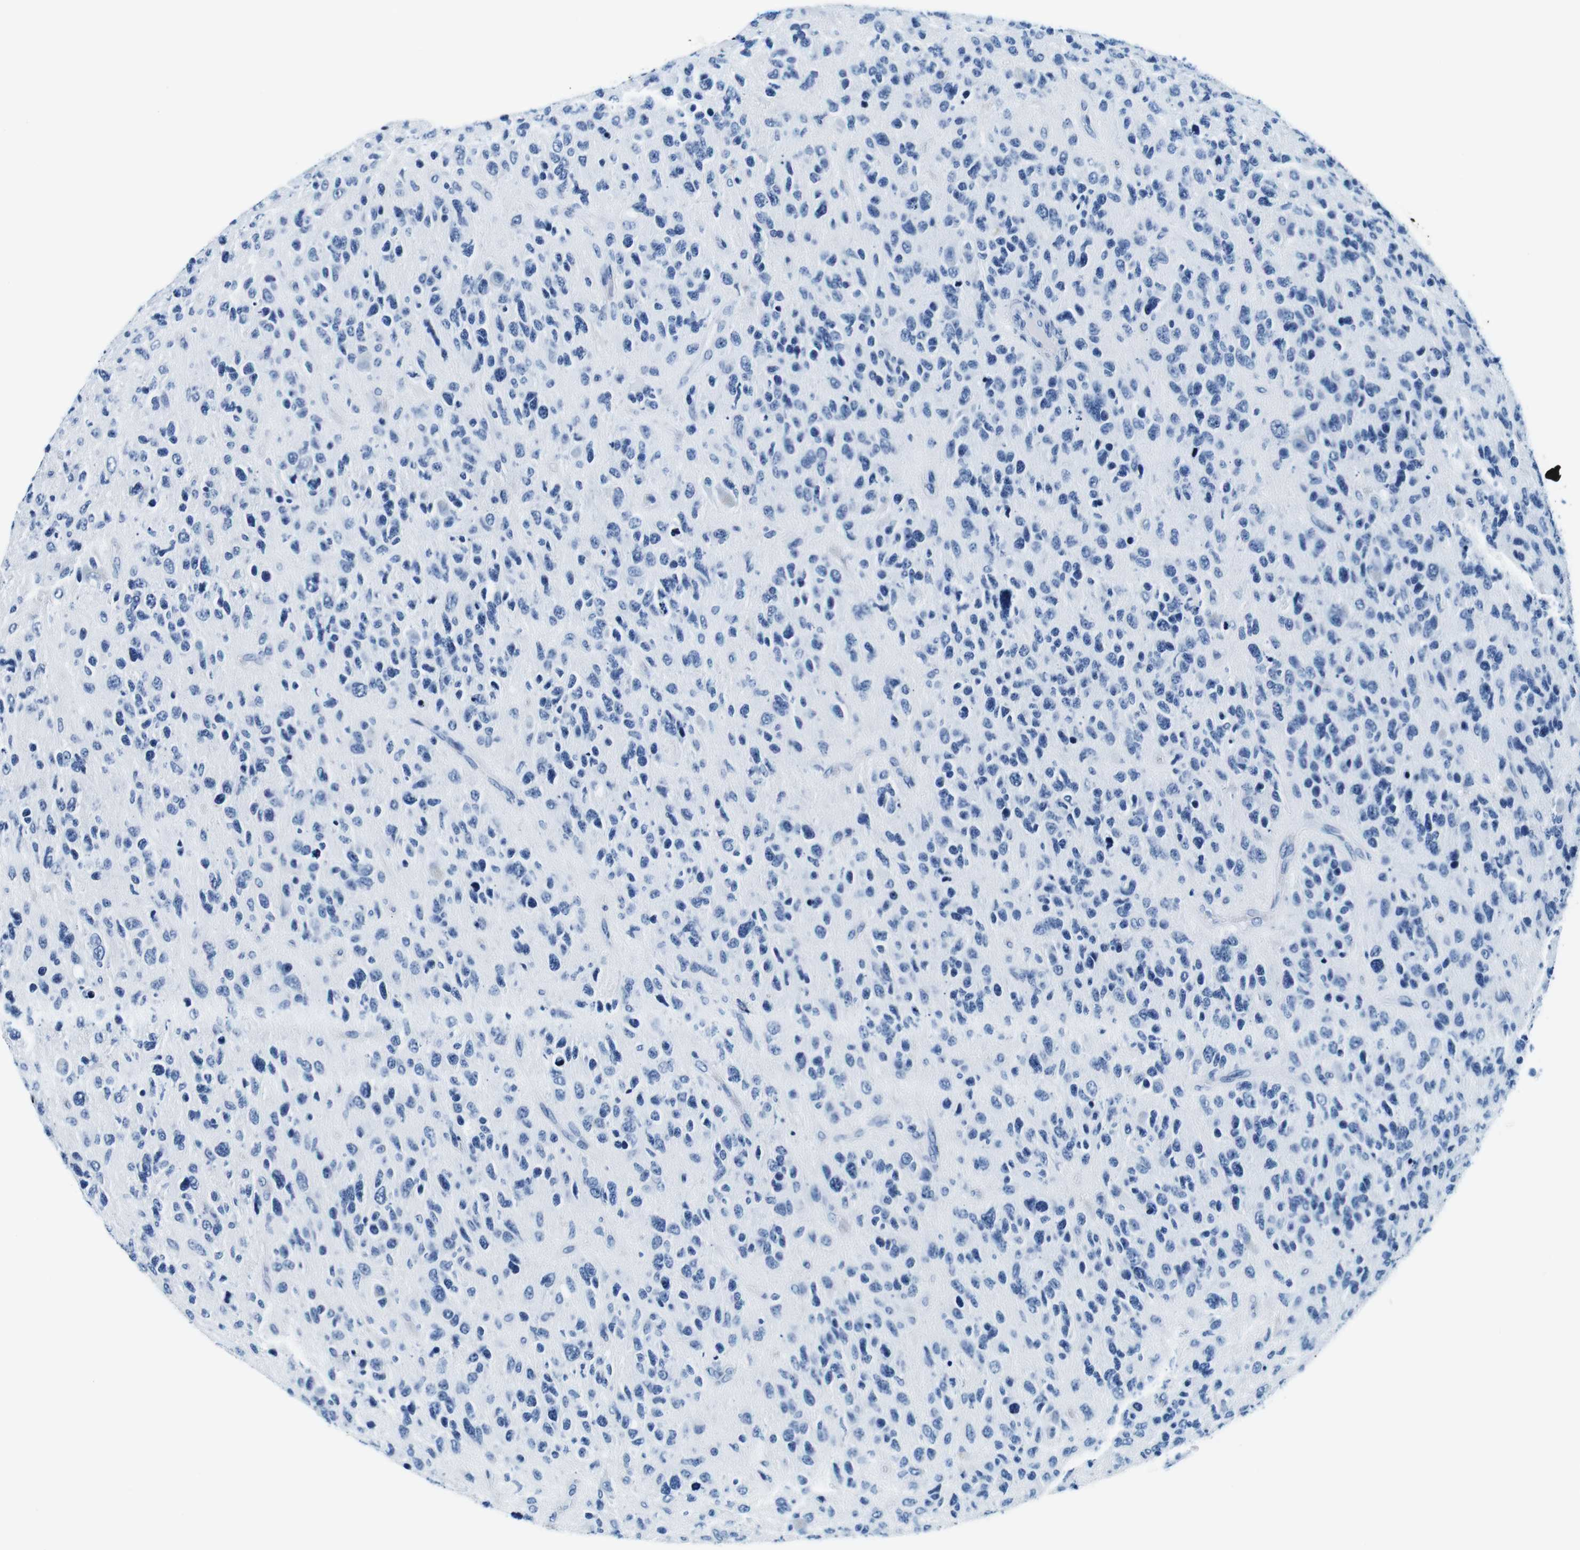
{"staining": {"intensity": "negative", "quantity": "none", "location": "none"}, "tissue": "glioma", "cell_type": "Tumor cells", "image_type": "cancer", "snomed": [{"axis": "morphology", "description": "Glioma, malignant, High grade"}, {"axis": "topography", "description": "Brain"}], "caption": "IHC photomicrograph of human glioma stained for a protein (brown), which exhibits no positivity in tumor cells.", "gene": "ELANE", "patient": {"sex": "female", "age": 58}}